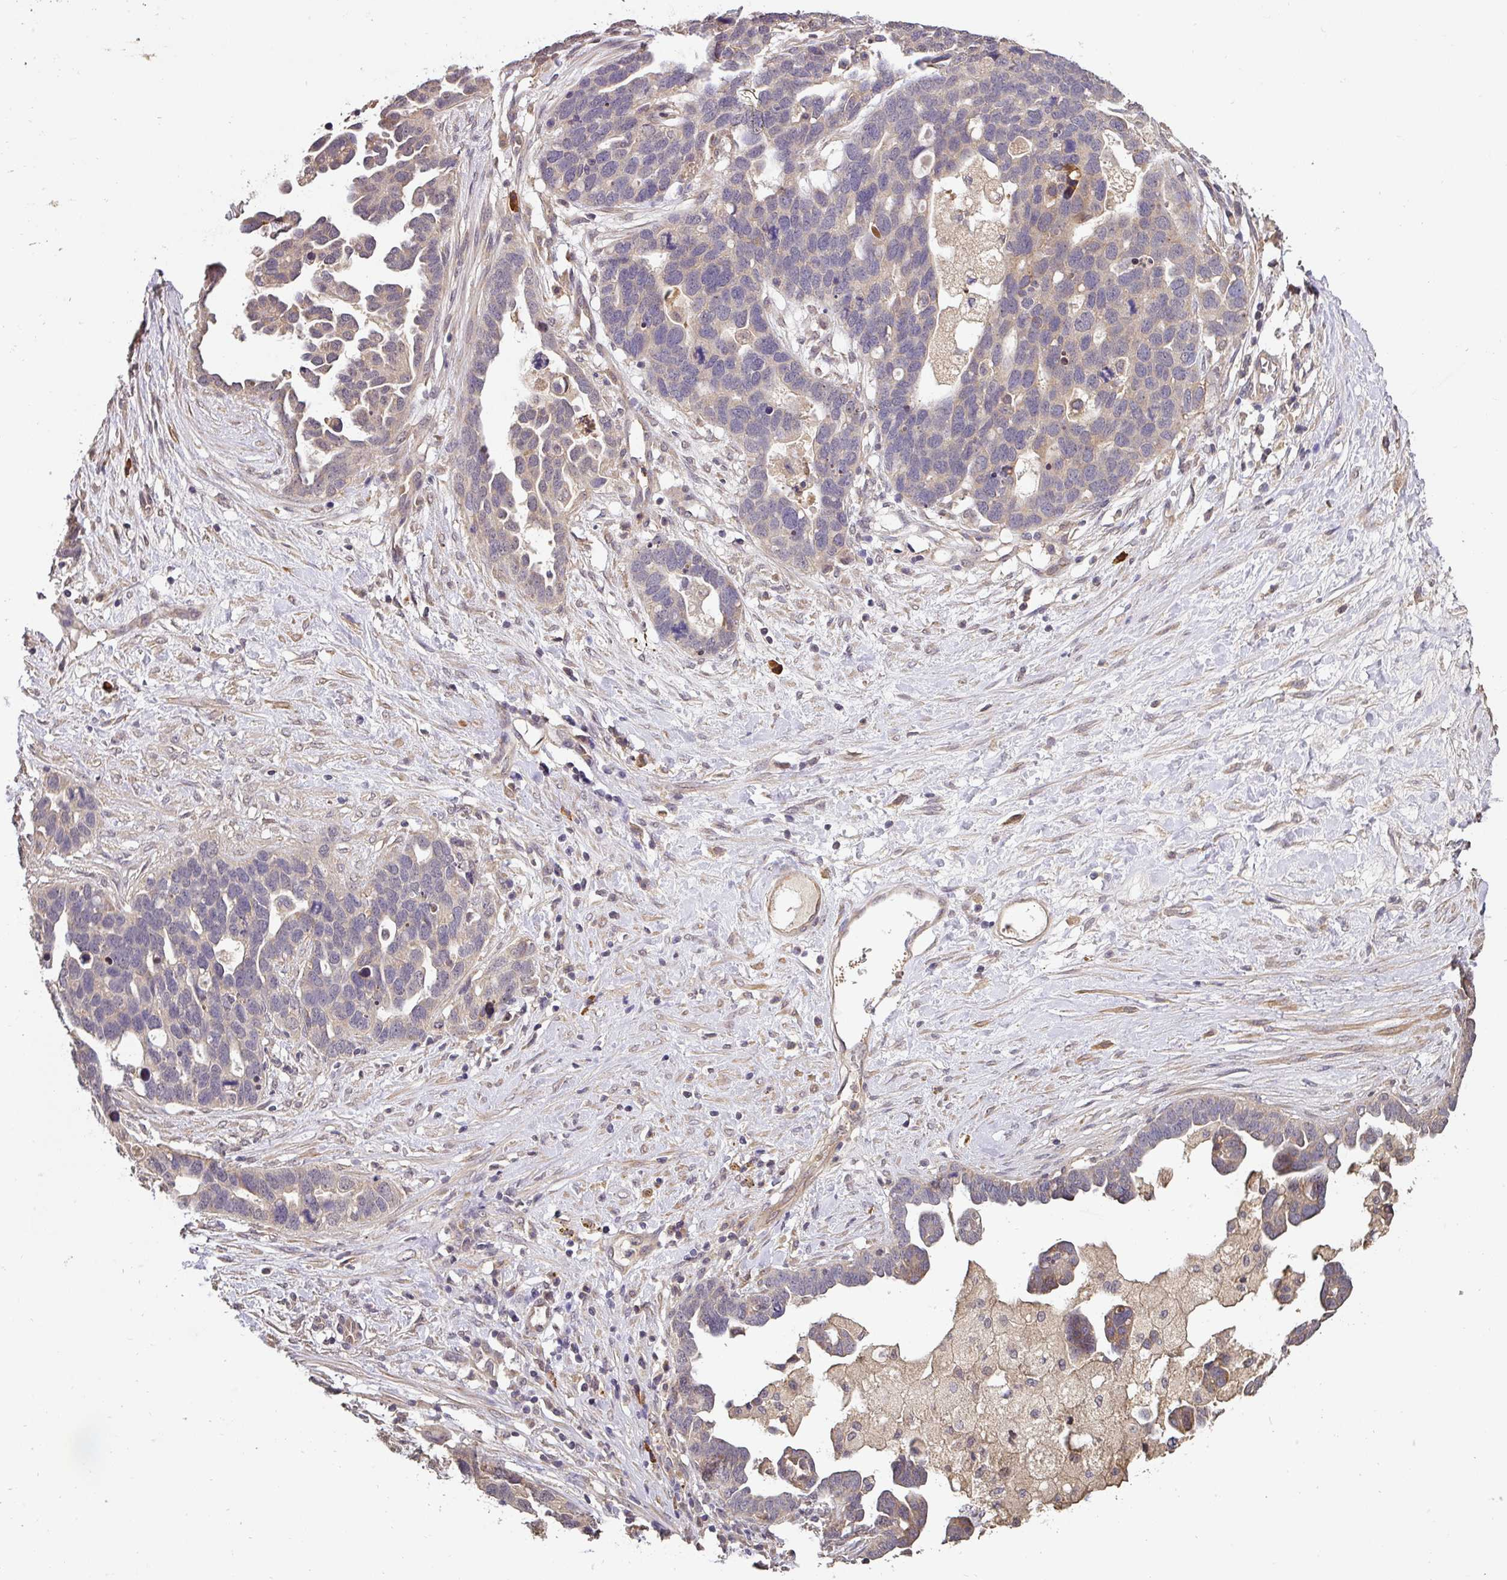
{"staining": {"intensity": "negative", "quantity": "none", "location": "none"}, "tissue": "ovarian cancer", "cell_type": "Tumor cells", "image_type": "cancer", "snomed": [{"axis": "morphology", "description": "Cystadenocarcinoma, serous, NOS"}, {"axis": "topography", "description": "Ovary"}], "caption": "The micrograph displays no staining of tumor cells in serous cystadenocarcinoma (ovarian).", "gene": "ACVR2B", "patient": {"sex": "female", "age": 54}}